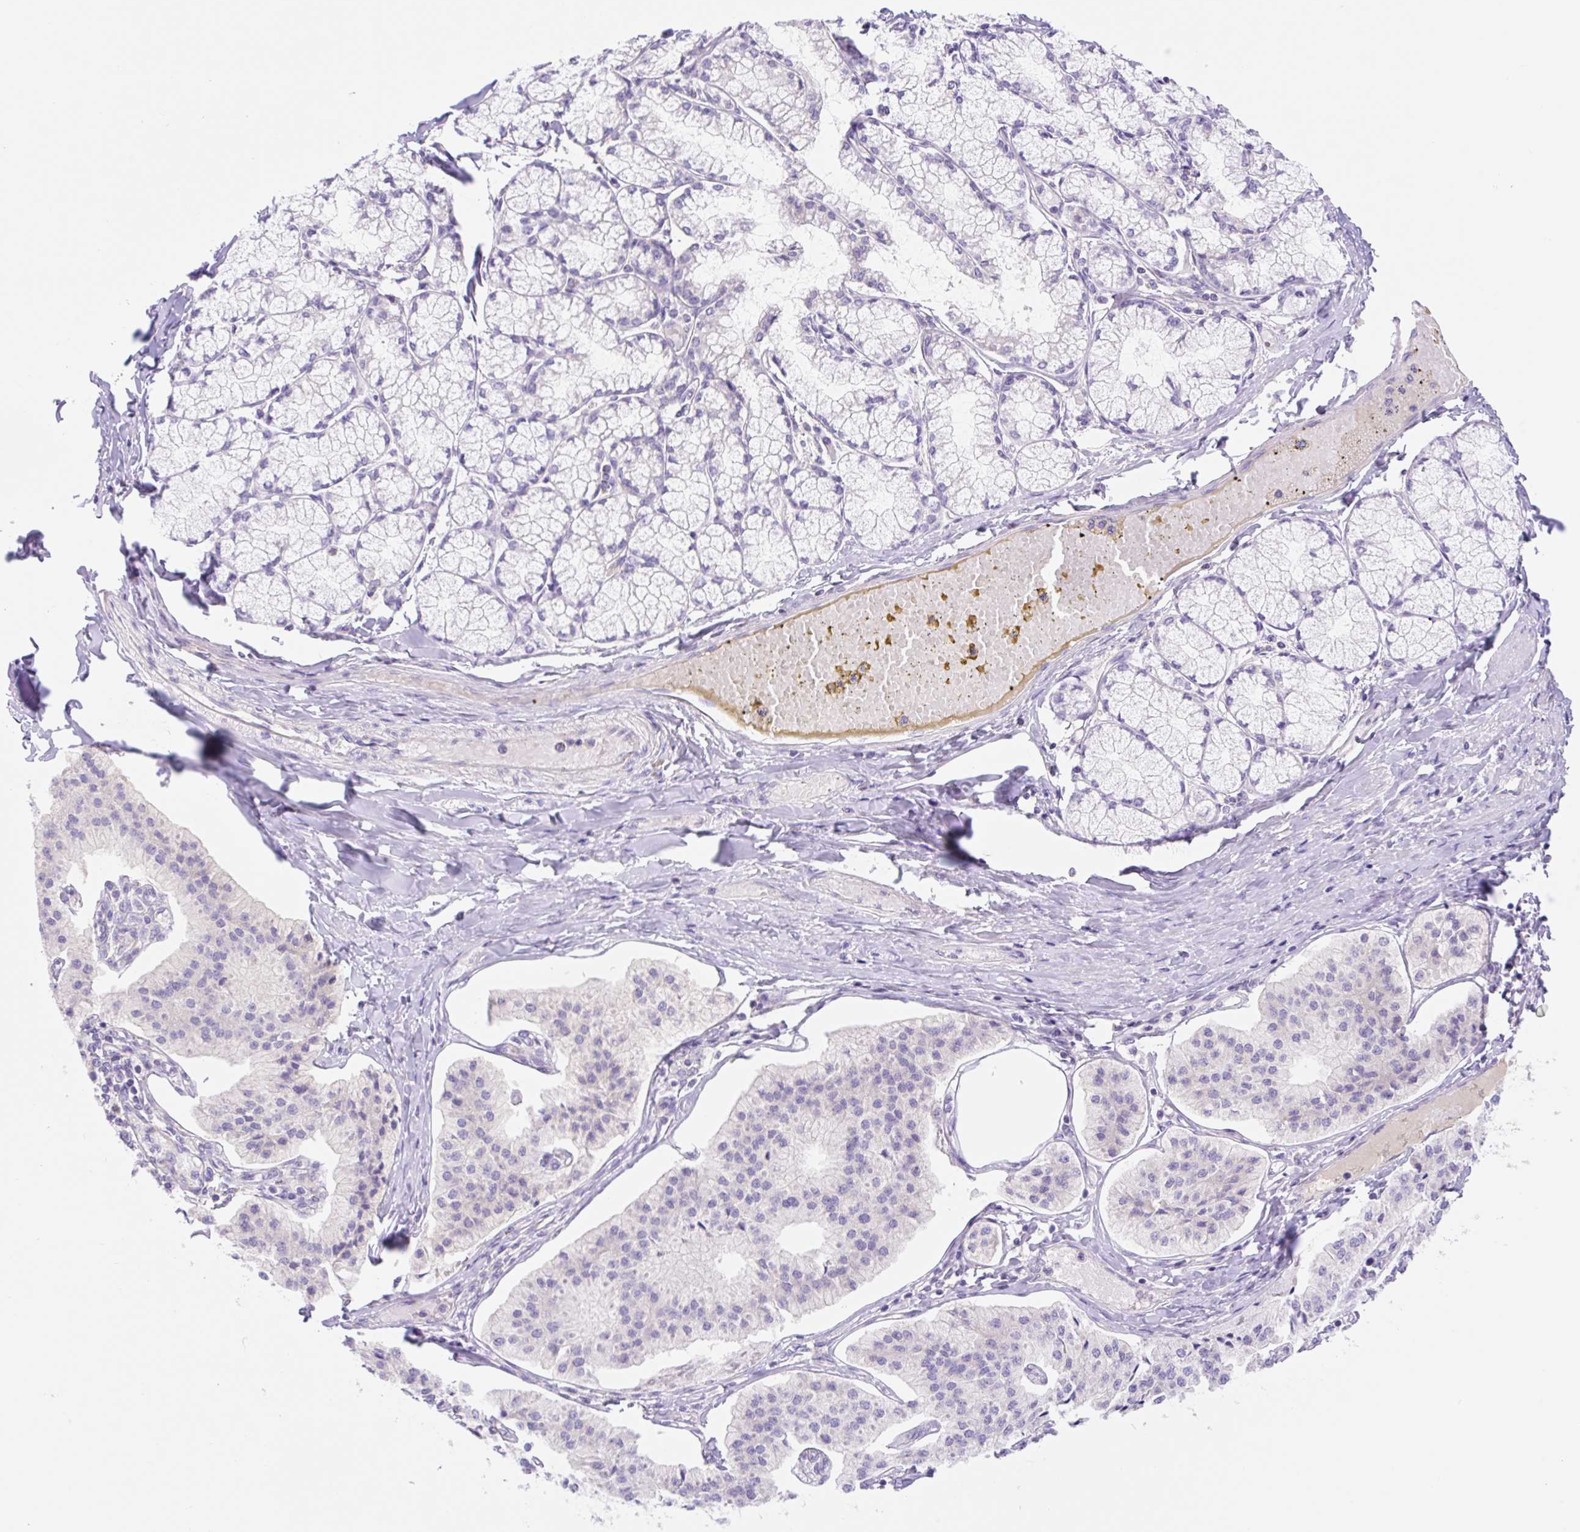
{"staining": {"intensity": "negative", "quantity": "none", "location": "none"}, "tissue": "pancreatic cancer", "cell_type": "Tumor cells", "image_type": "cancer", "snomed": [{"axis": "morphology", "description": "Adenocarcinoma, NOS"}, {"axis": "topography", "description": "Pancreas"}], "caption": "The photomicrograph reveals no staining of tumor cells in pancreatic cancer.", "gene": "DENND5A", "patient": {"sex": "female", "age": 50}}